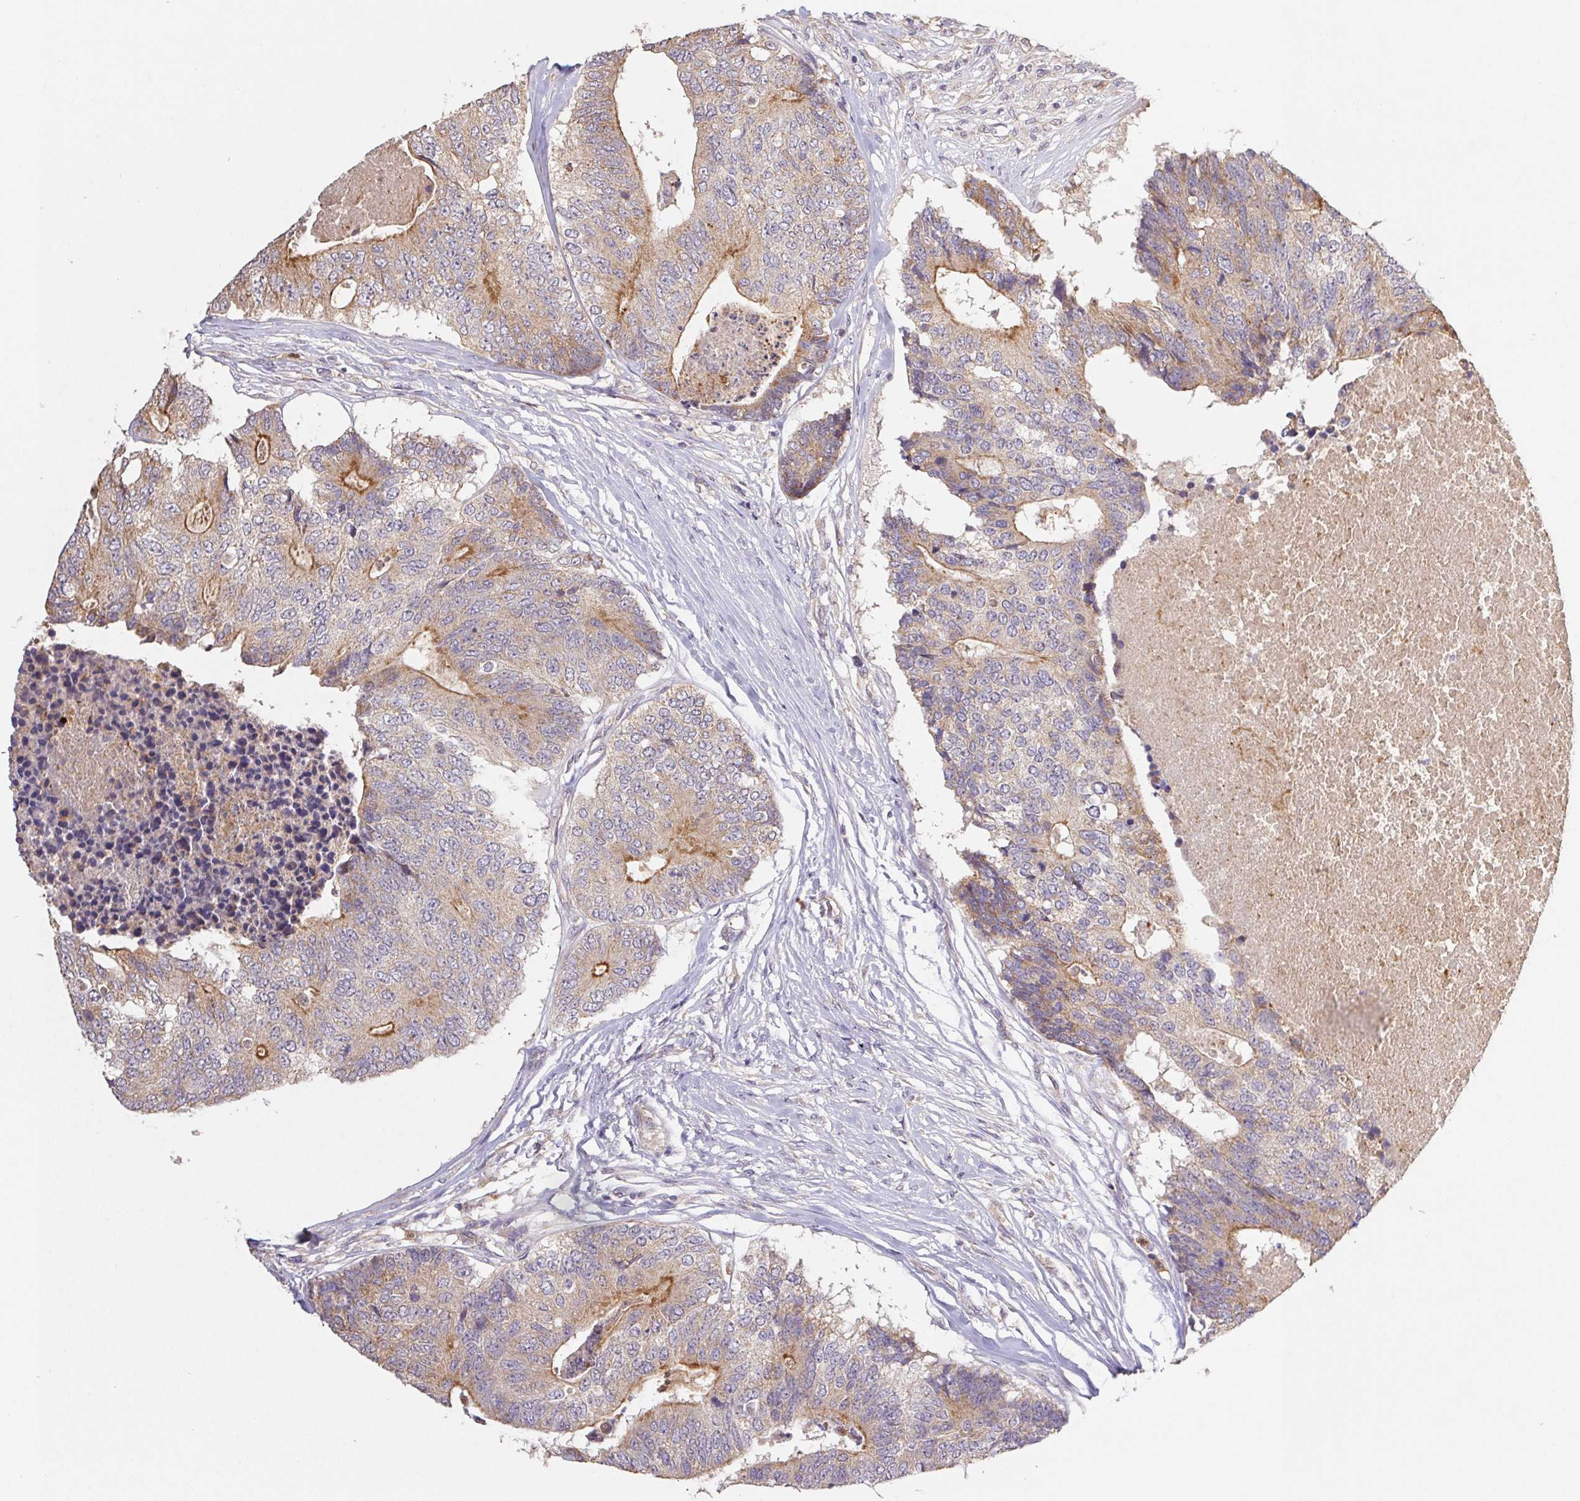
{"staining": {"intensity": "moderate", "quantity": ">75%", "location": "cytoplasmic/membranous"}, "tissue": "colorectal cancer", "cell_type": "Tumor cells", "image_type": "cancer", "snomed": [{"axis": "morphology", "description": "Adenocarcinoma, NOS"}, {"axis": "topography", "description": "Colon"}], "caption": "About >75% of tumor cells in colorectal cancer reveal moderate cytoplasmic/membranous protein expression as visualized by brown immunohistochemical staining.", "gene": "RAB11A", "patient": {"sex": "female", "age": 67}}